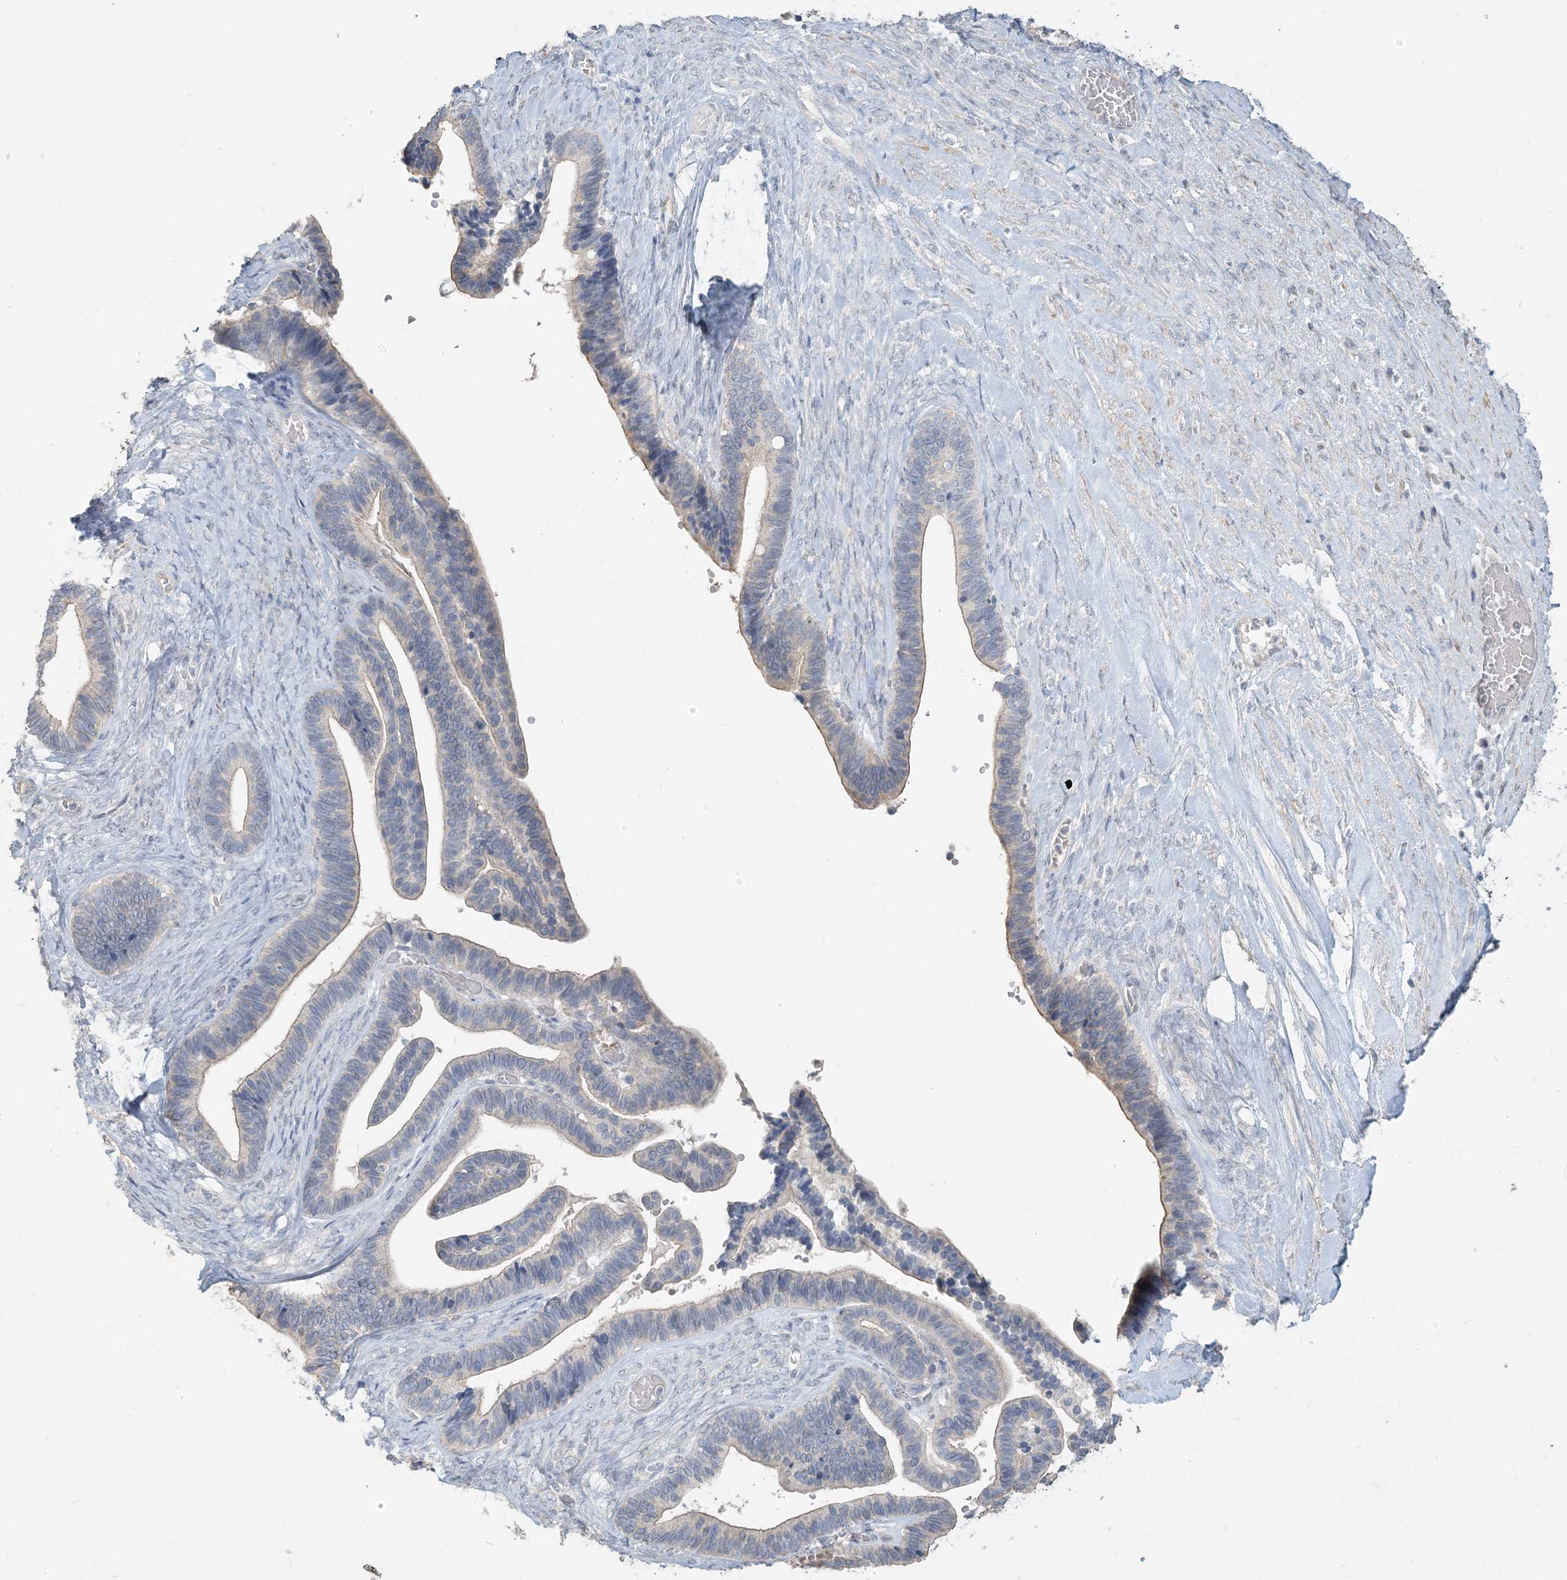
{"staining": {"intensity": "weak", "quantity": "<25%", "location": "cytoplasmic/membranous"}, "tissue": "ovarian cancer", "cell_type": "Tumor cells", "image_type": "cancer", "snomed": [{"axis": "morphology", "description": "Cystadenocarcinoma, serous, NOS"}, {"axis": "topography", "description": "Ovary"}], "caption": "The photomicrograph displays no significant staining in tumor cells of serous cystadenocarcinoma (ovarian).", "gene": "NPHS2", "patient": {"sex": "female", "age": 56}}